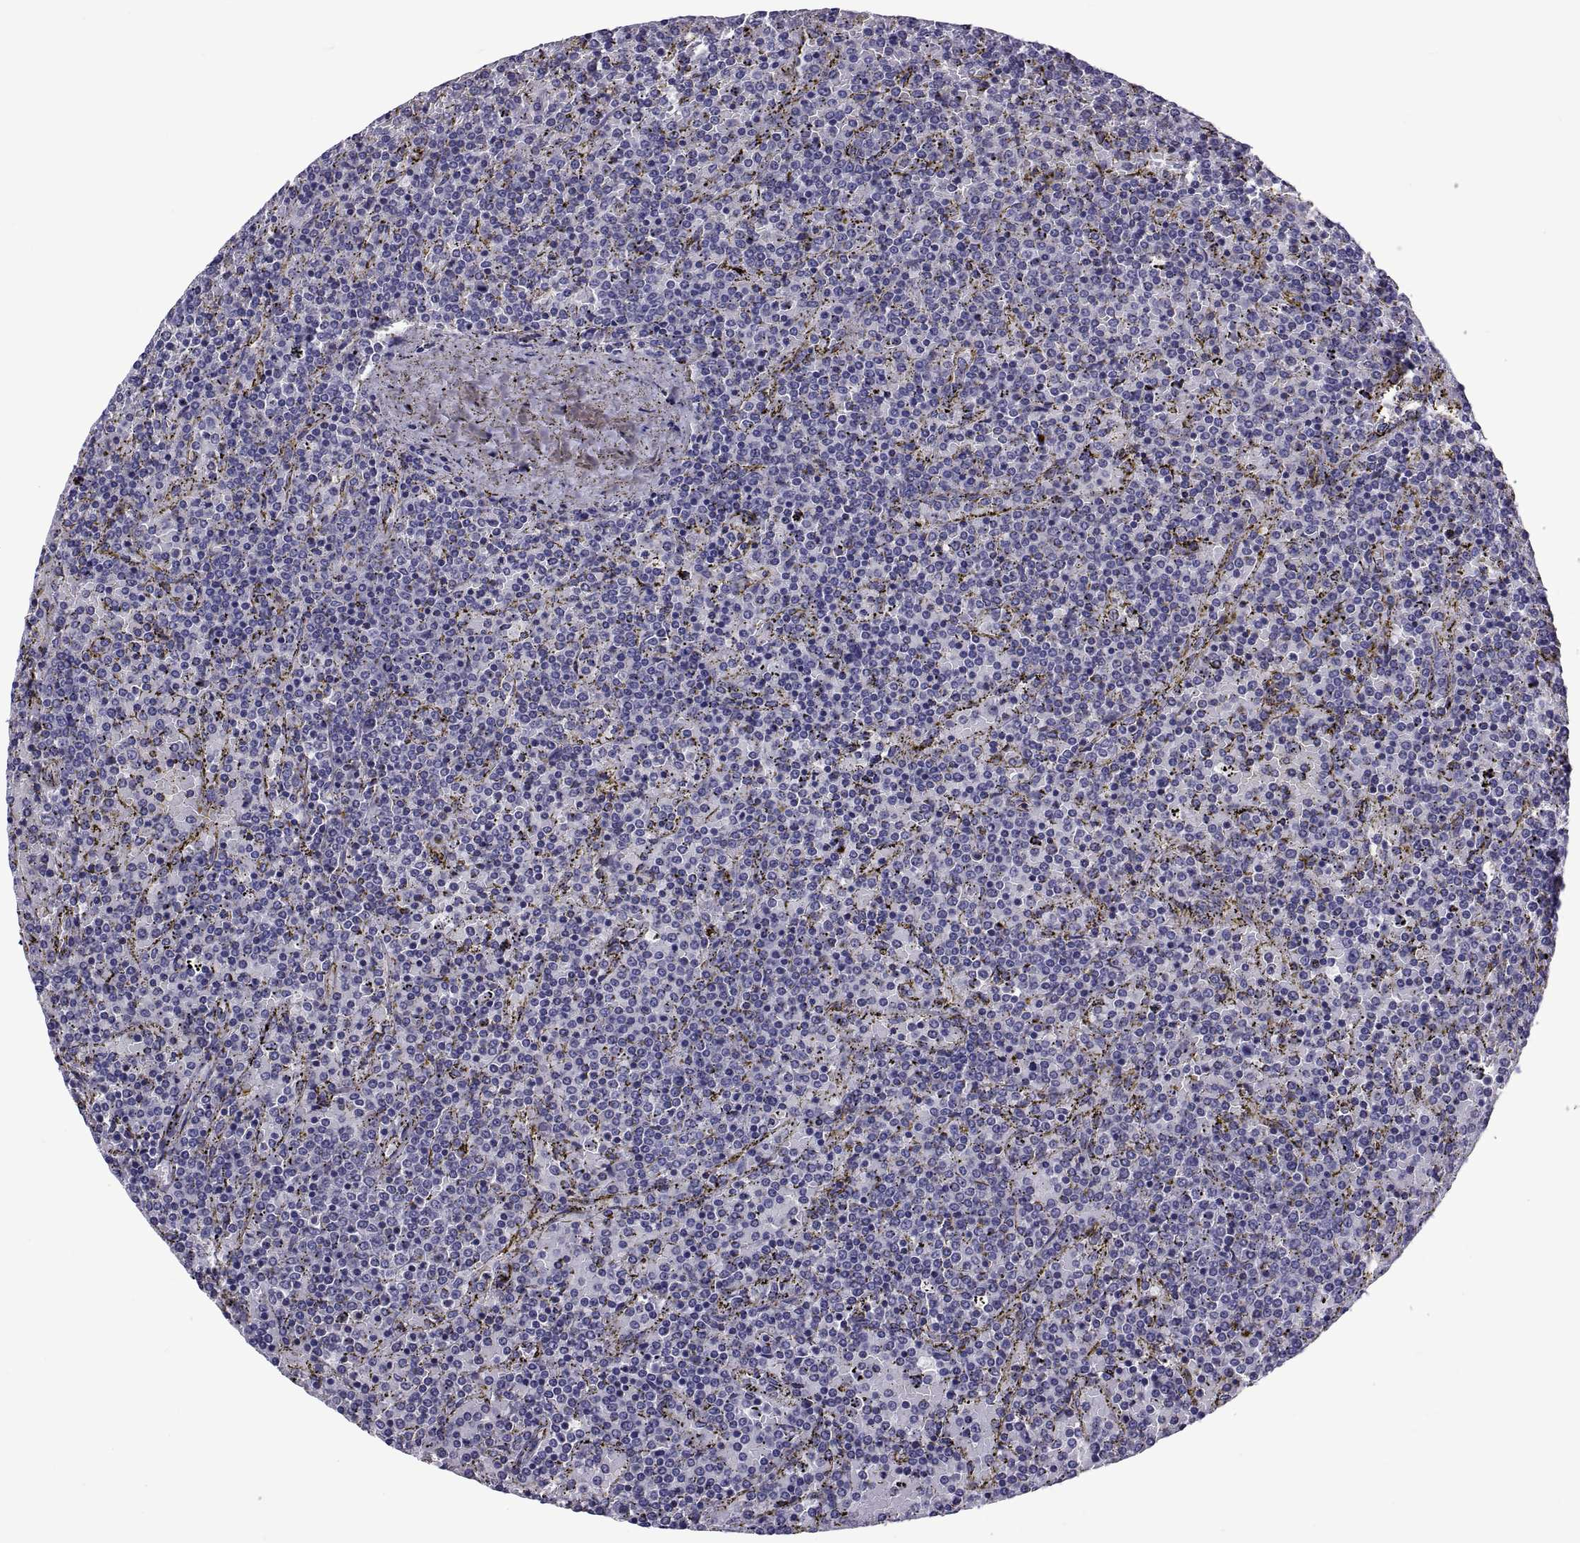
{"staining": {"intensity": "negative", "quantity": "none", "location": "none"}, "tissue": "lymphoma", "cell_type": "Tumor cells", "image_type": "cancer", "snomed": [{"axis": "morphology", "description": "Malignant lymphoma, non-Hodgkin's type, Low grade"}, {"axis": "topography", "description": "Spleen"}], "caption": "DAB immunohistochemical staining of human lymphoma shows no significant positivity in tumor cells. The staining is performed using DAB brown chromogen with nuclei counter-stained in using hematoxylin.", "gene": "TMC3", "patient": {"sex": "female", "age": 77}}